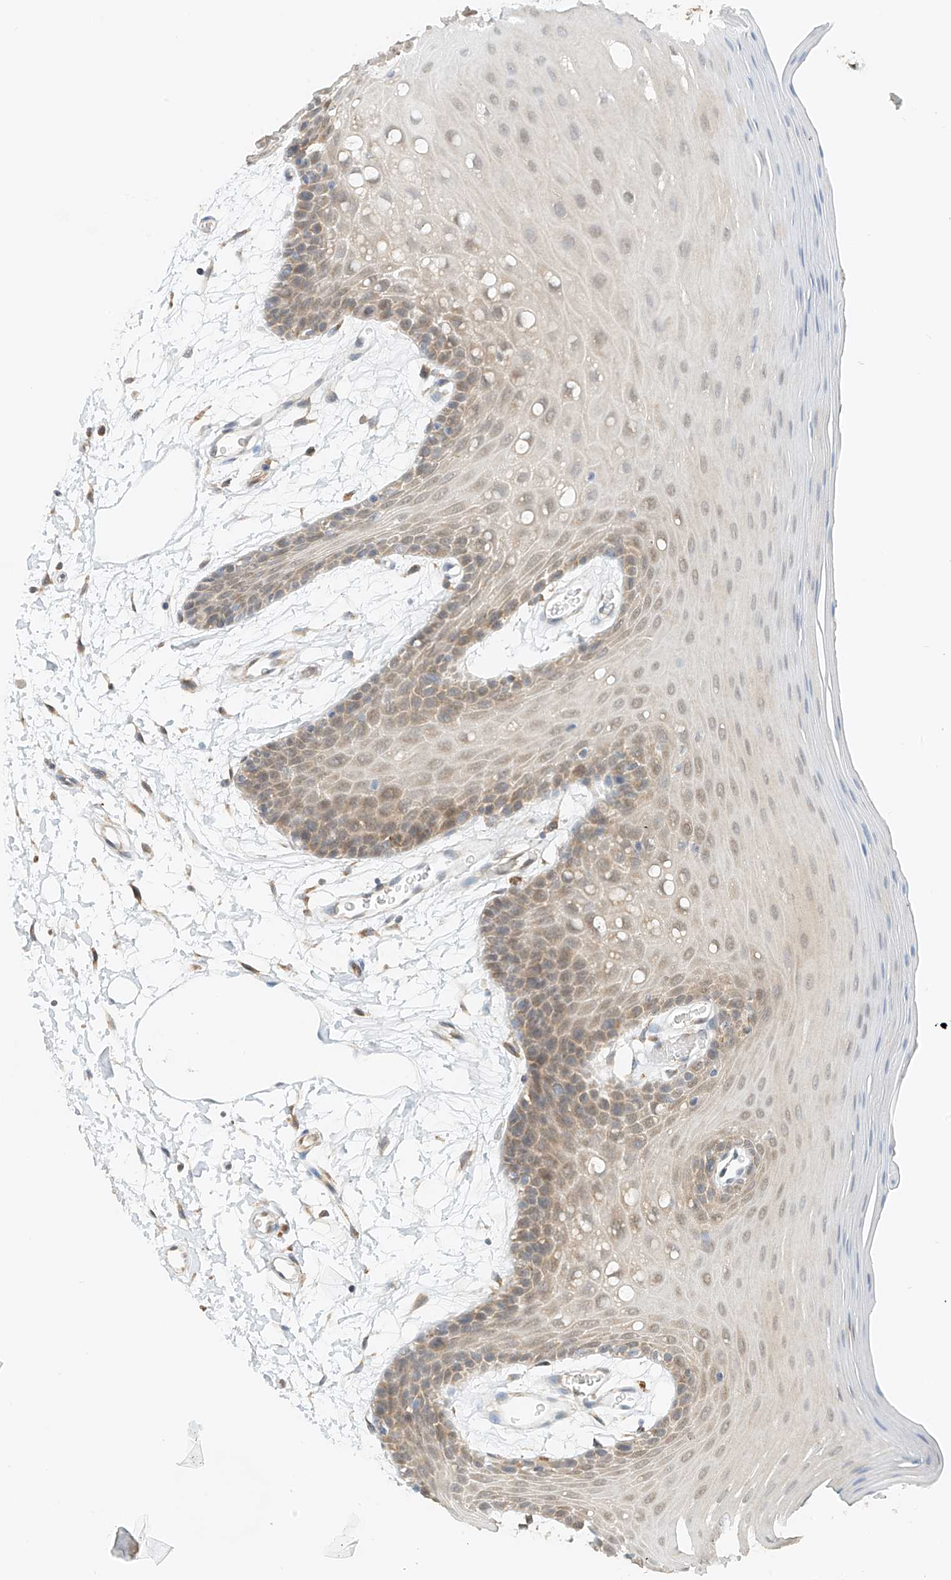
{"staining": {"intensity": "moderate", "quantity": ">75%", "location": "cytoplasmic/membranous"}, "tissue": "oral mucosa", "cell_type": "Squamous epithelial cells", "image_type": "normal", "snomed": [{"axis": "morphology", "description": "Normal tissue, NOS"}, {"axis": "topography", "description": "Skeletal muscle"}, {"axis": "topography", "description": "Oral tissue"}, {"axis": "topography", "description": "Salivary gland"}, {"axis": "topography", "description": "Peripheral nerve tissue"}], "caption": "Protein analysis of normal oral mucosa displays moderate cytoplasmic/membranous positivity in about >75% of squamous epithelial cells.", "gene": "PPA2", "patient": {"sex": "male", "age": 54}}